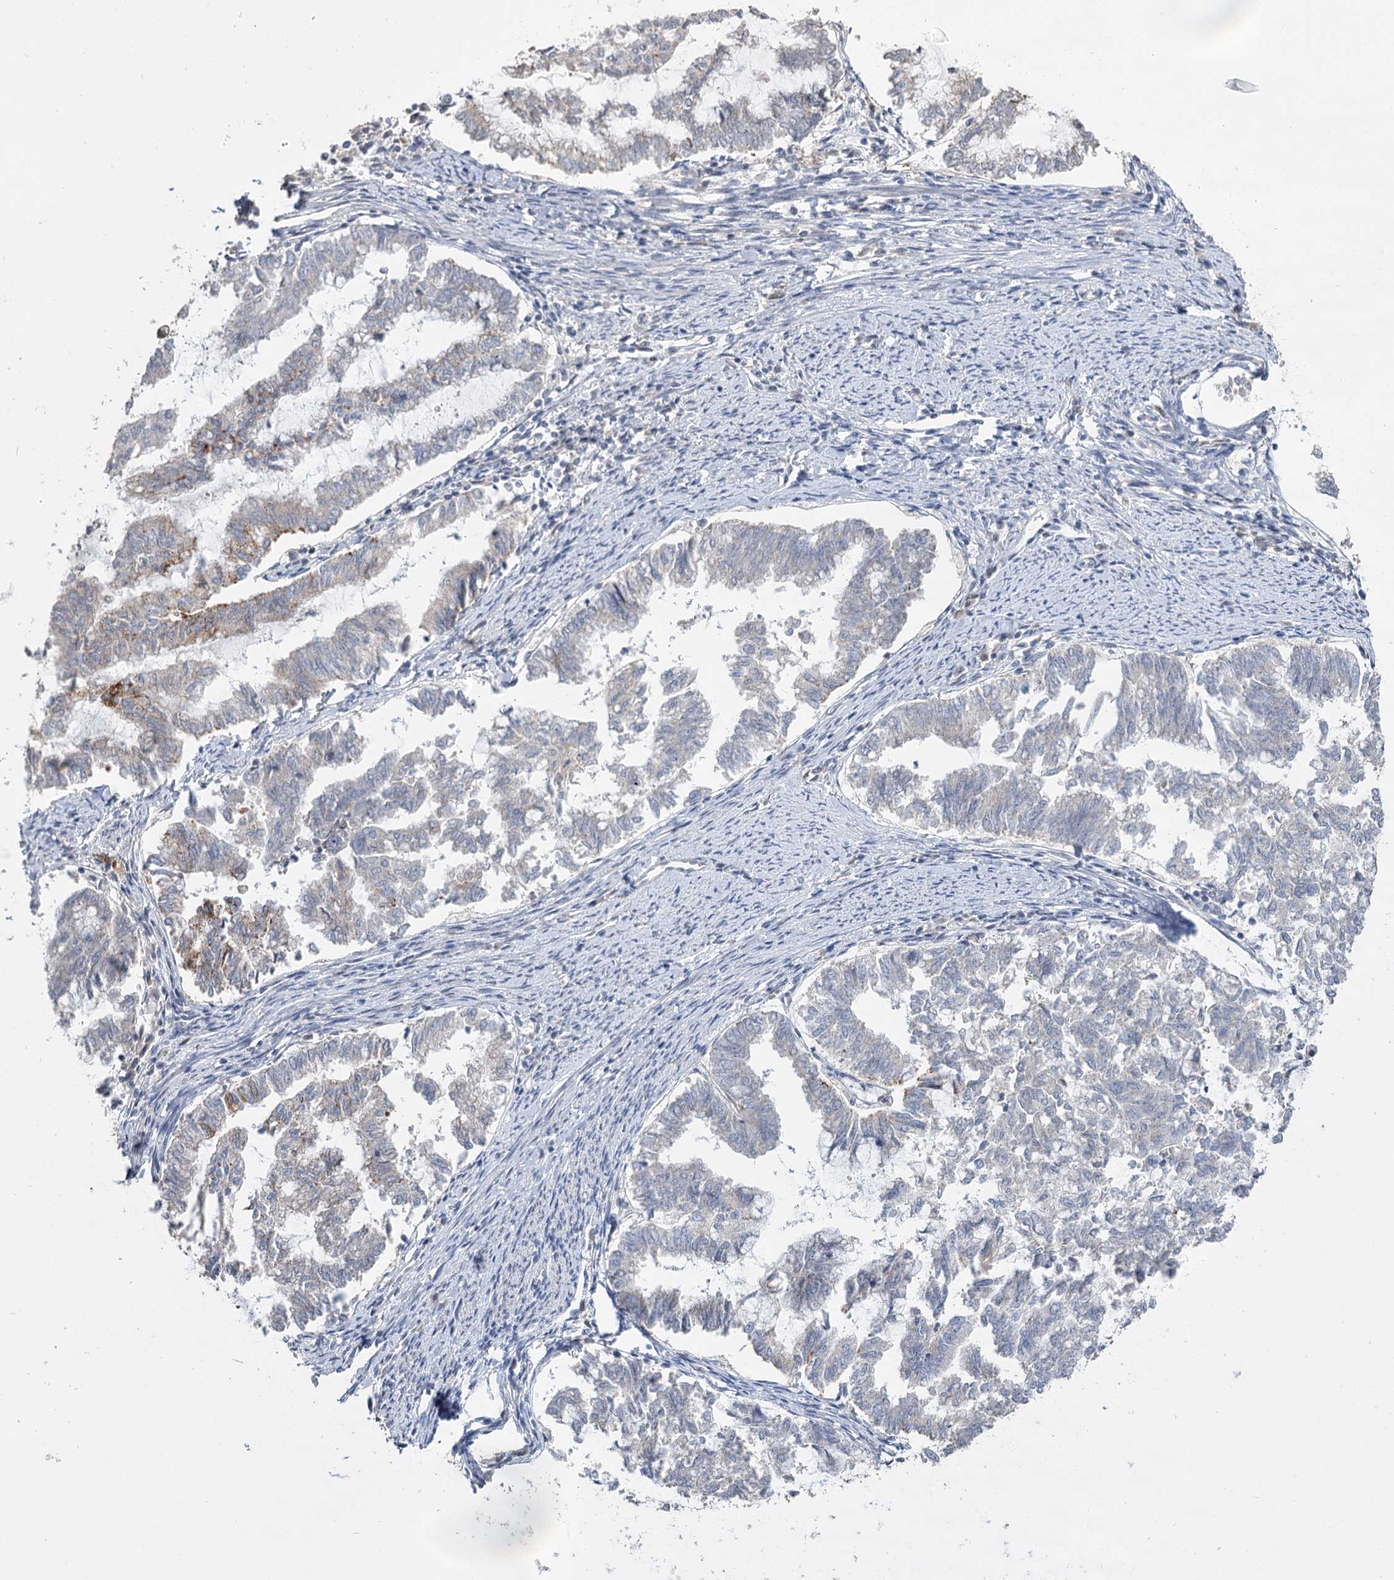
{"staining": {"intensity": "negative", "quantity": "none", "location": "none"}, "tissue": "endometrial cancer", "cell_type": "Tumor cells", "image_type": "cancer", "snomed": [{"axis": "morphology", "description": "Adenocarcinoma, NOS"}, {"axis": "topography", "description": "Endometrium"}], "caption": "A high-resolution image shows IHC staining of adenocarcinoma (endometrial), which reveals no significant staining in tumor cells.", "gene": "PHYHIPL", "patient": {"sex": "female", "age": 79}}